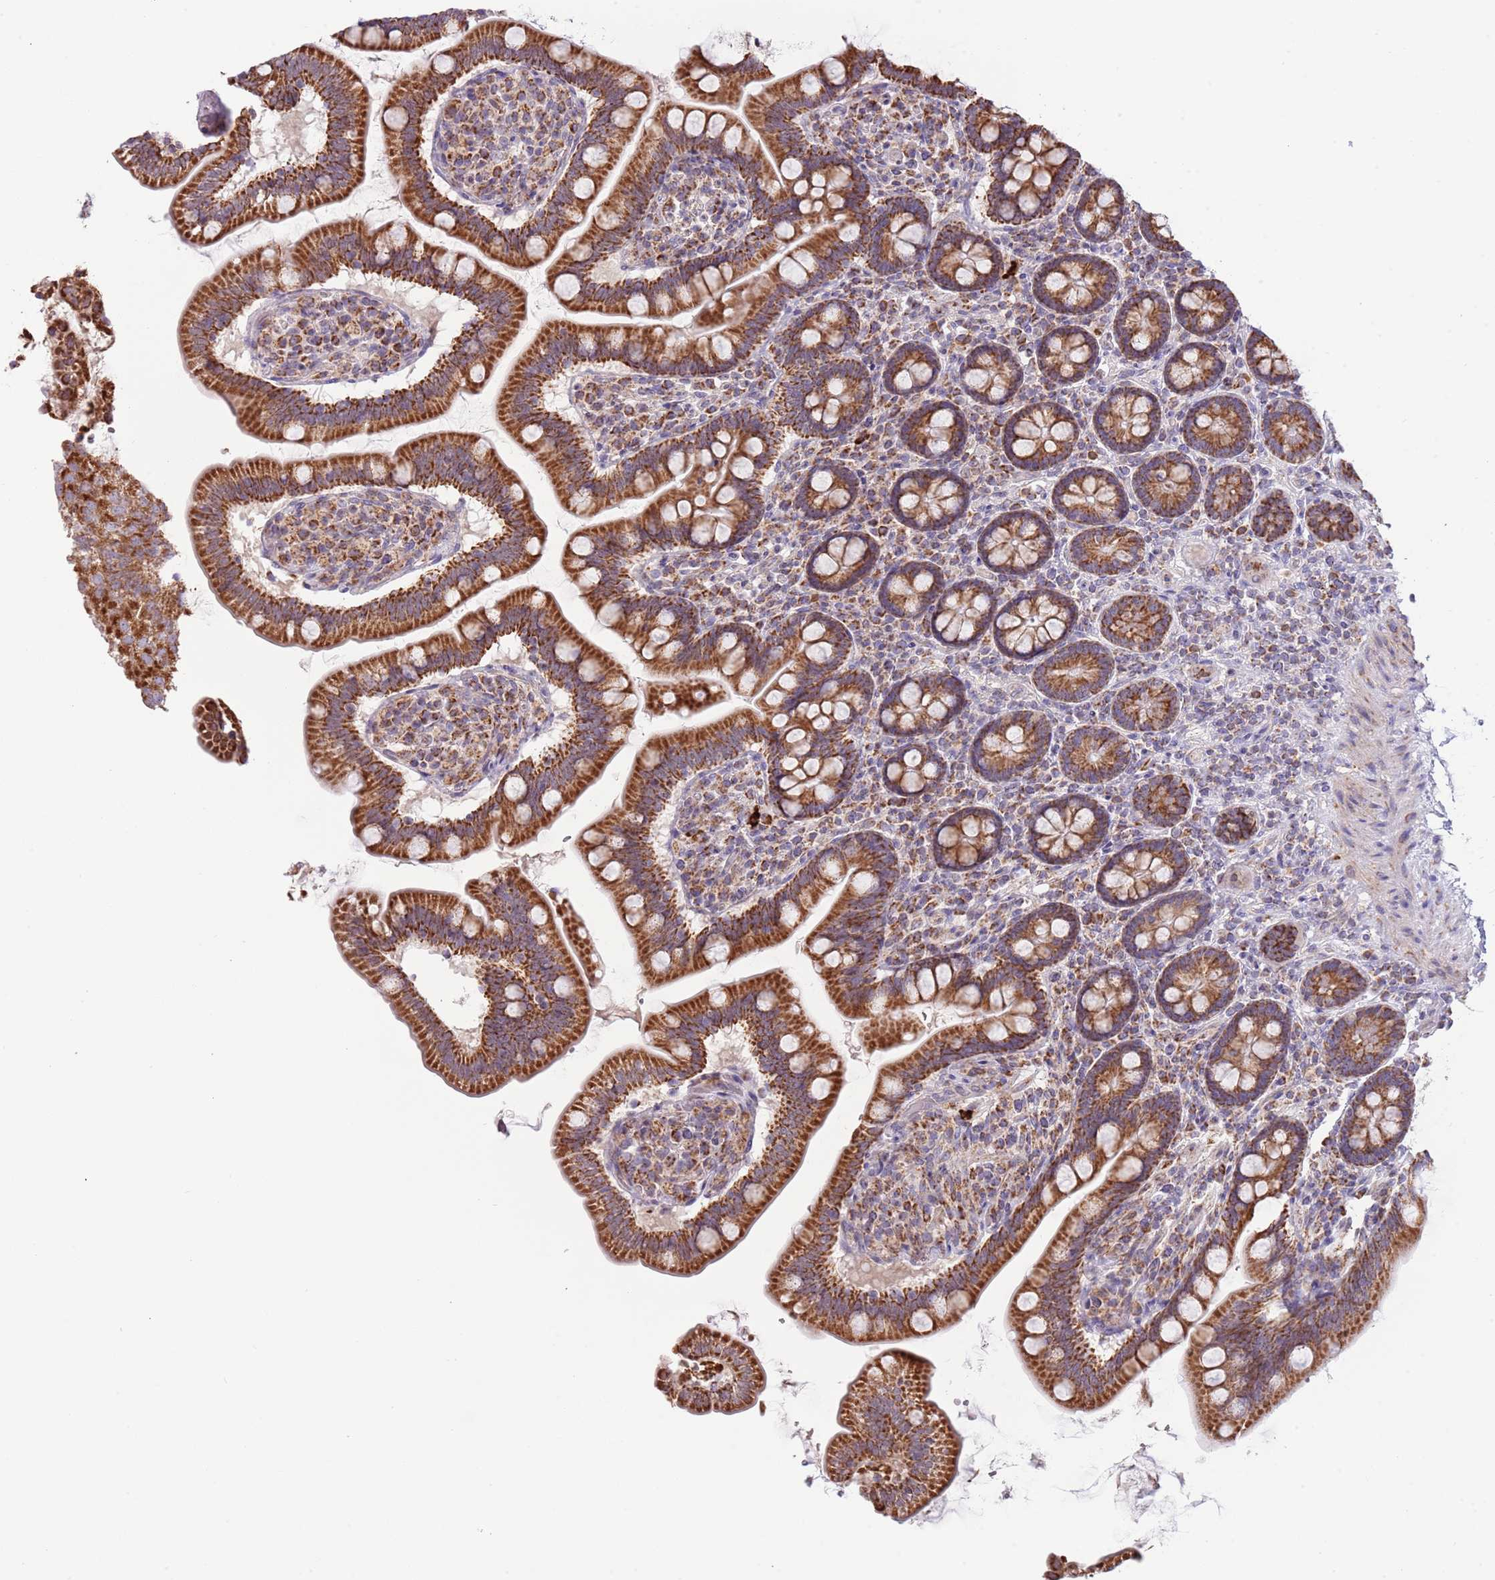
{"staining": {"intensity": "strong", "quantity": ">75%", "location": "cytoplasmic/membranous"}, "tissue": "small intestine", "cell_type": "Glandular cells", "image_type": "normal", "snomed": [{"axis": "morphology", "description": "Normal tissue, NOS"}, {"axis": "topography", "description": "Small intestine"}], "caption": "This is an image of immunohistochemistry staining of benign small intestine, which shows strong staining in the cytoplasmic/membranous of glandular cells.", "gene": "LHX6", "patient": {"sex": "female", "age": 64}}